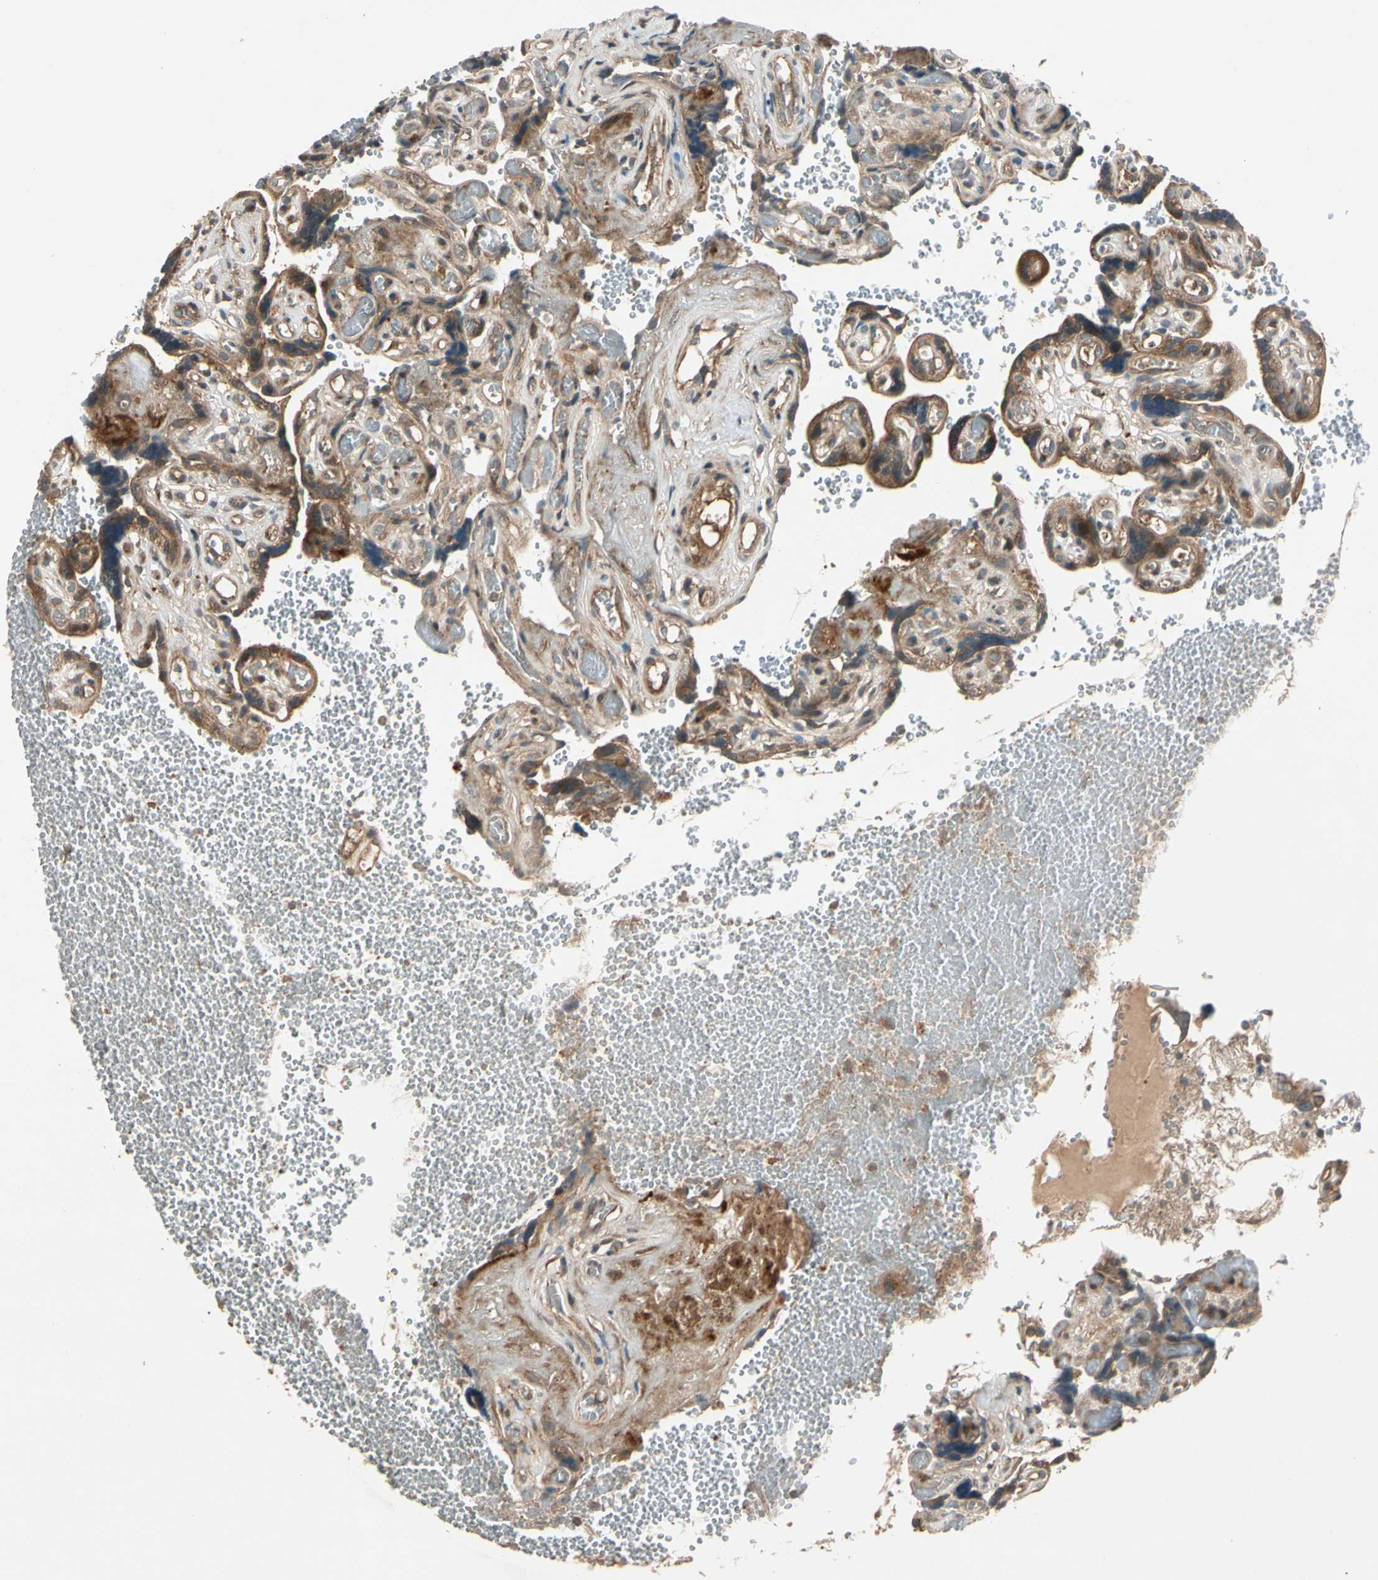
{"staining": {"intensity": "moderate", "quantity": ">75%", "location": "cytoplasmic/membranous"}, "tissue": "placenta", "cell_type": "Decidual cells", "image_type": "normal", "snomed": [{"axis": "morphology", "description": "Normal tissue, NOS"}, {"axis": "topography", "description": "Placenta"}], "caption": "High-power microscopy captured an IHC image of normal placenta, revealing moderate cytoplasmic/membranous positivity in about >75% of decidual cells.", "gene": "ACVR1C", "patient": {"sex": "female", "age": 30}}